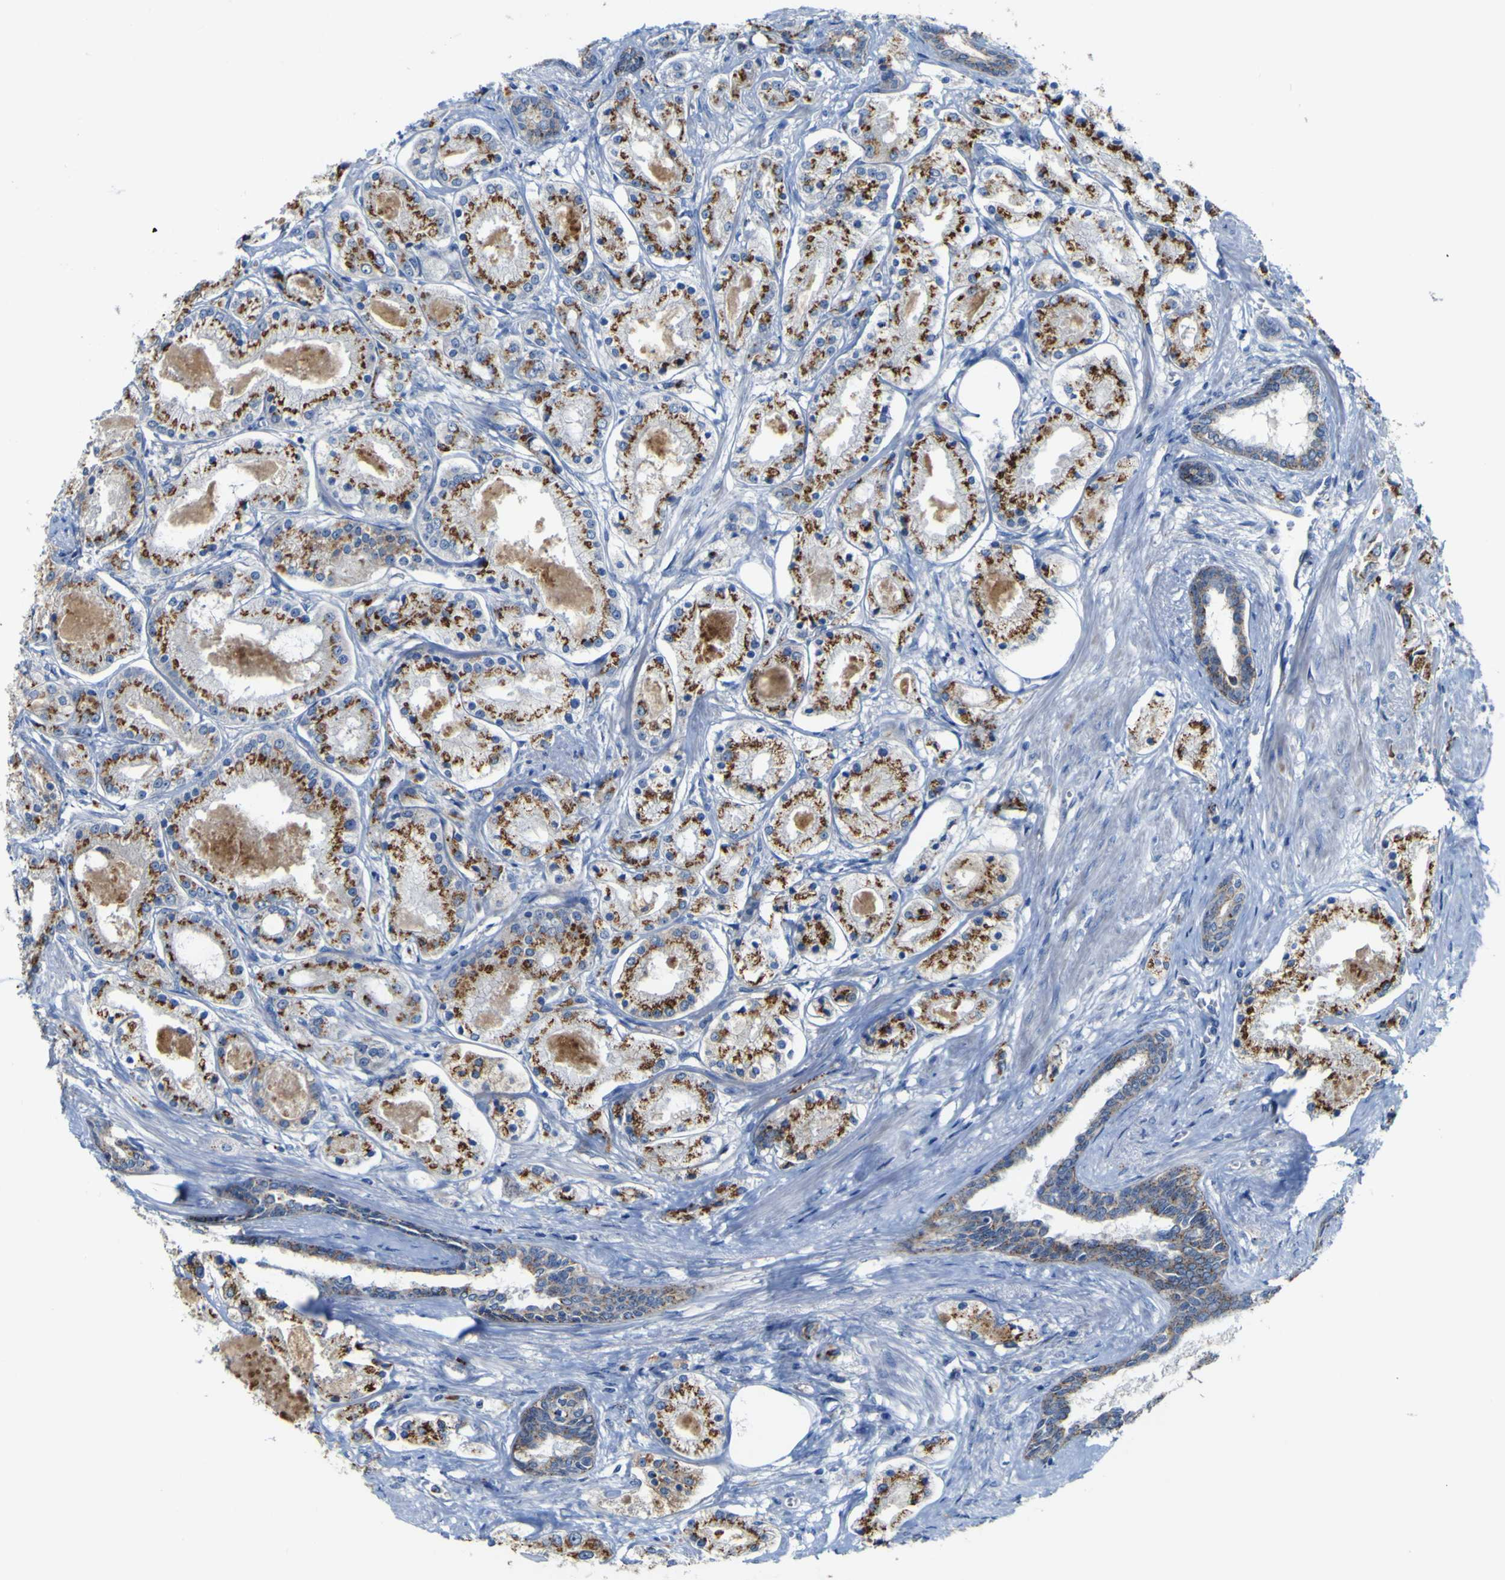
{"staining": {"intensity": "moderate", "quantity": ">75%", "location": "cytoplasmic/membranous"}, "tissue": "prostate cancer", "cell_type": "Tumor cells", "image_type": "cancer", "snomed": [{"axis": "morphology", "description": "Adenocarcinoma, High grade"}, {"axis": "topography", "description": "Prostate"}], "caption": "Immunohistochemistry (IHC) histopathology image of prostate cancer (adenocarcinoma (high-grade)) stained for a protein (brown), which demonstrates medium levels of moderate cytoplasmic/membranous expression in about >75% of tumor cells.", "gene": "PTPRF", "patient": {"sex": "male", "age": 66}}